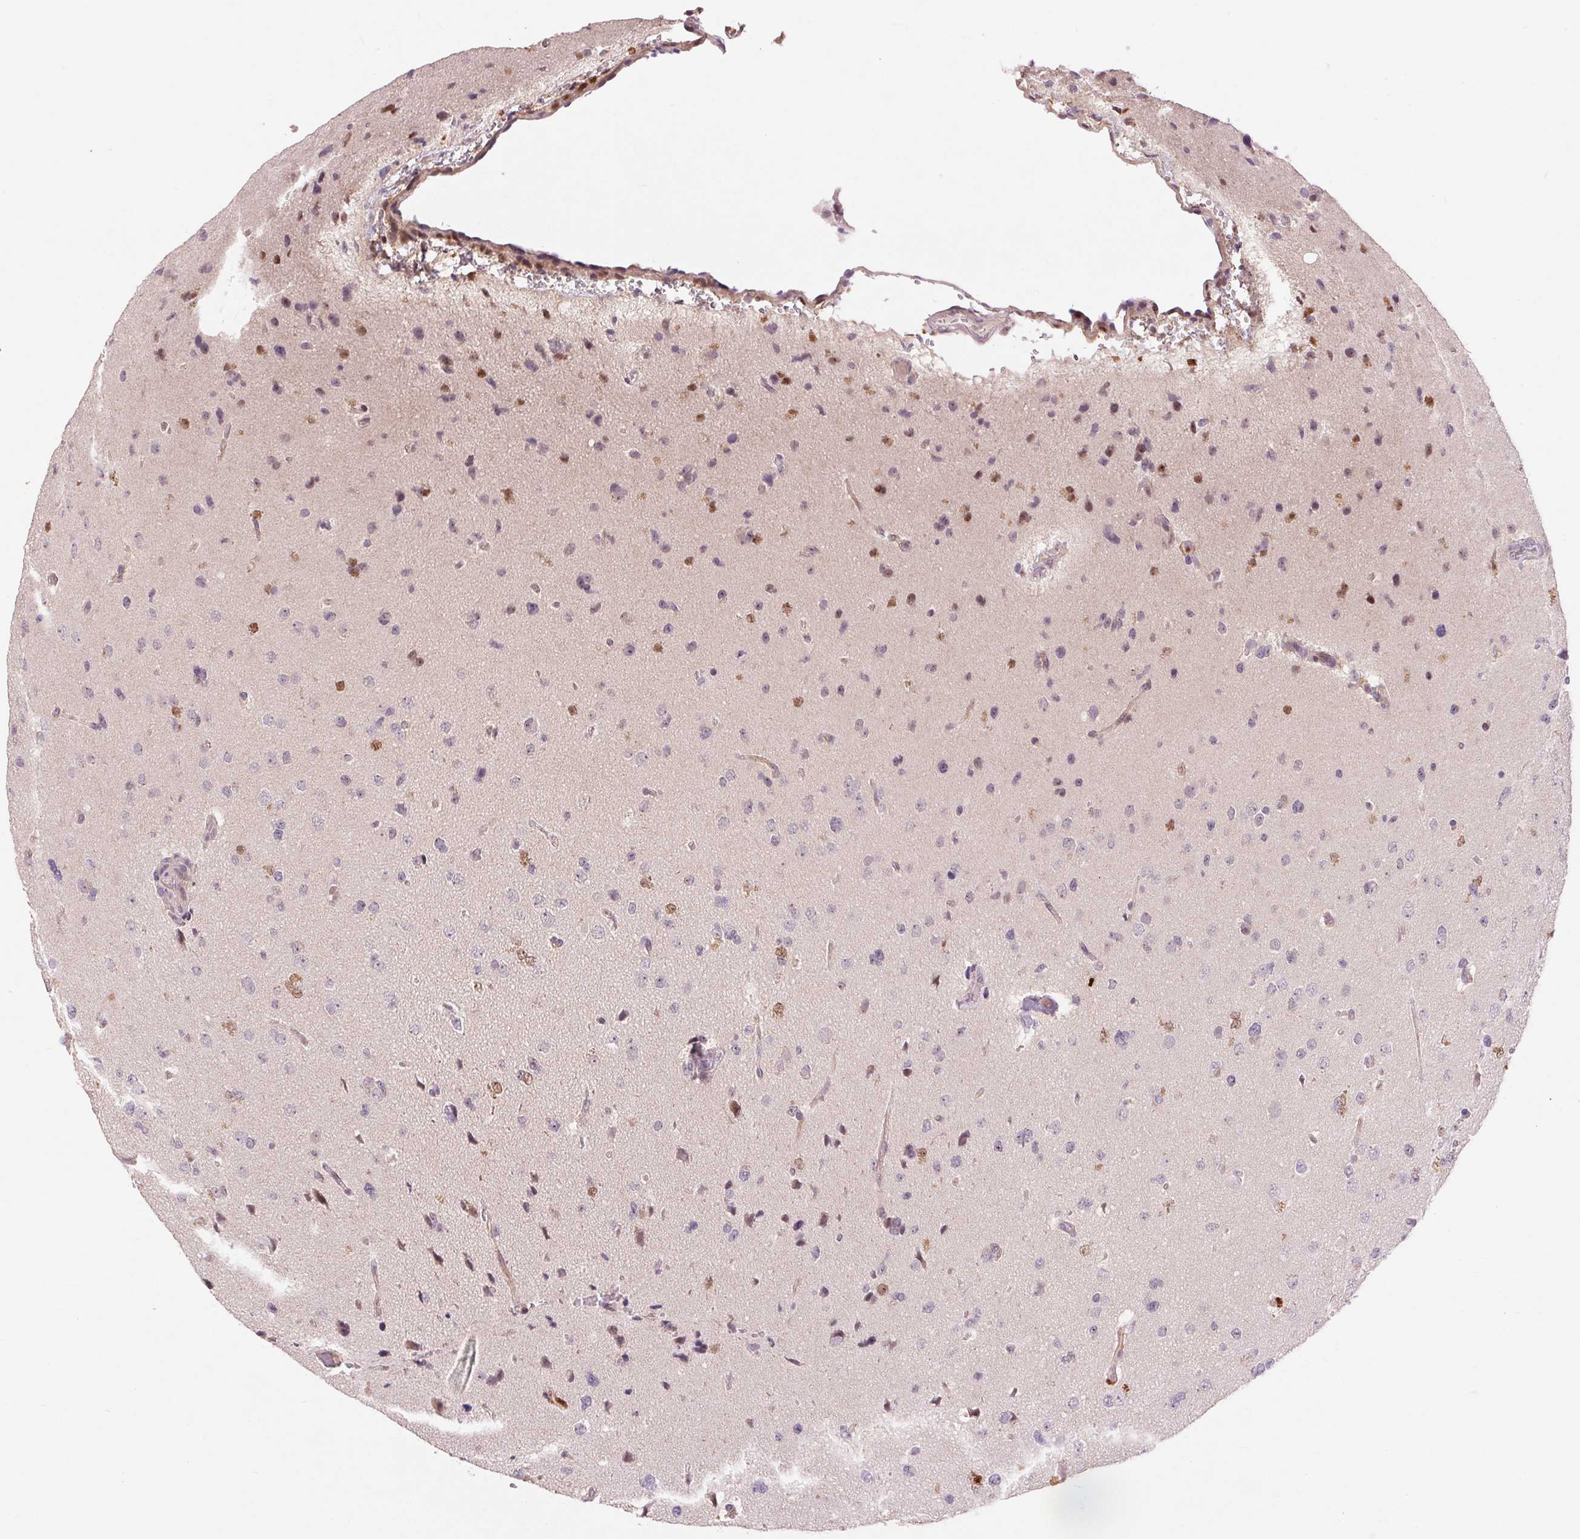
{"staining": {"intensity": "negative", "quantity": "none", "location": "none"}, "tissue": "glioma", "cell_type": "Tumor cells", "image_type": "cancer", "snomed": [{"axis": "morphology", "description": "Glioma, malignant, Low grade"}, {"axis": "topography", "description": "Brain"}], "caption": "A photomicrograph of human malignant glioma (low-grade) is negative for staining in tumor cells. Brightfield microscopy of immunohistochemistry (IHC) stained with DAB (3,3'-diaminobenzidine) (brown) and hematoxylin (blue), captured at high magnification.", "gene": "RANBP3L", "patient": {"sex": "female", "age": 55}}